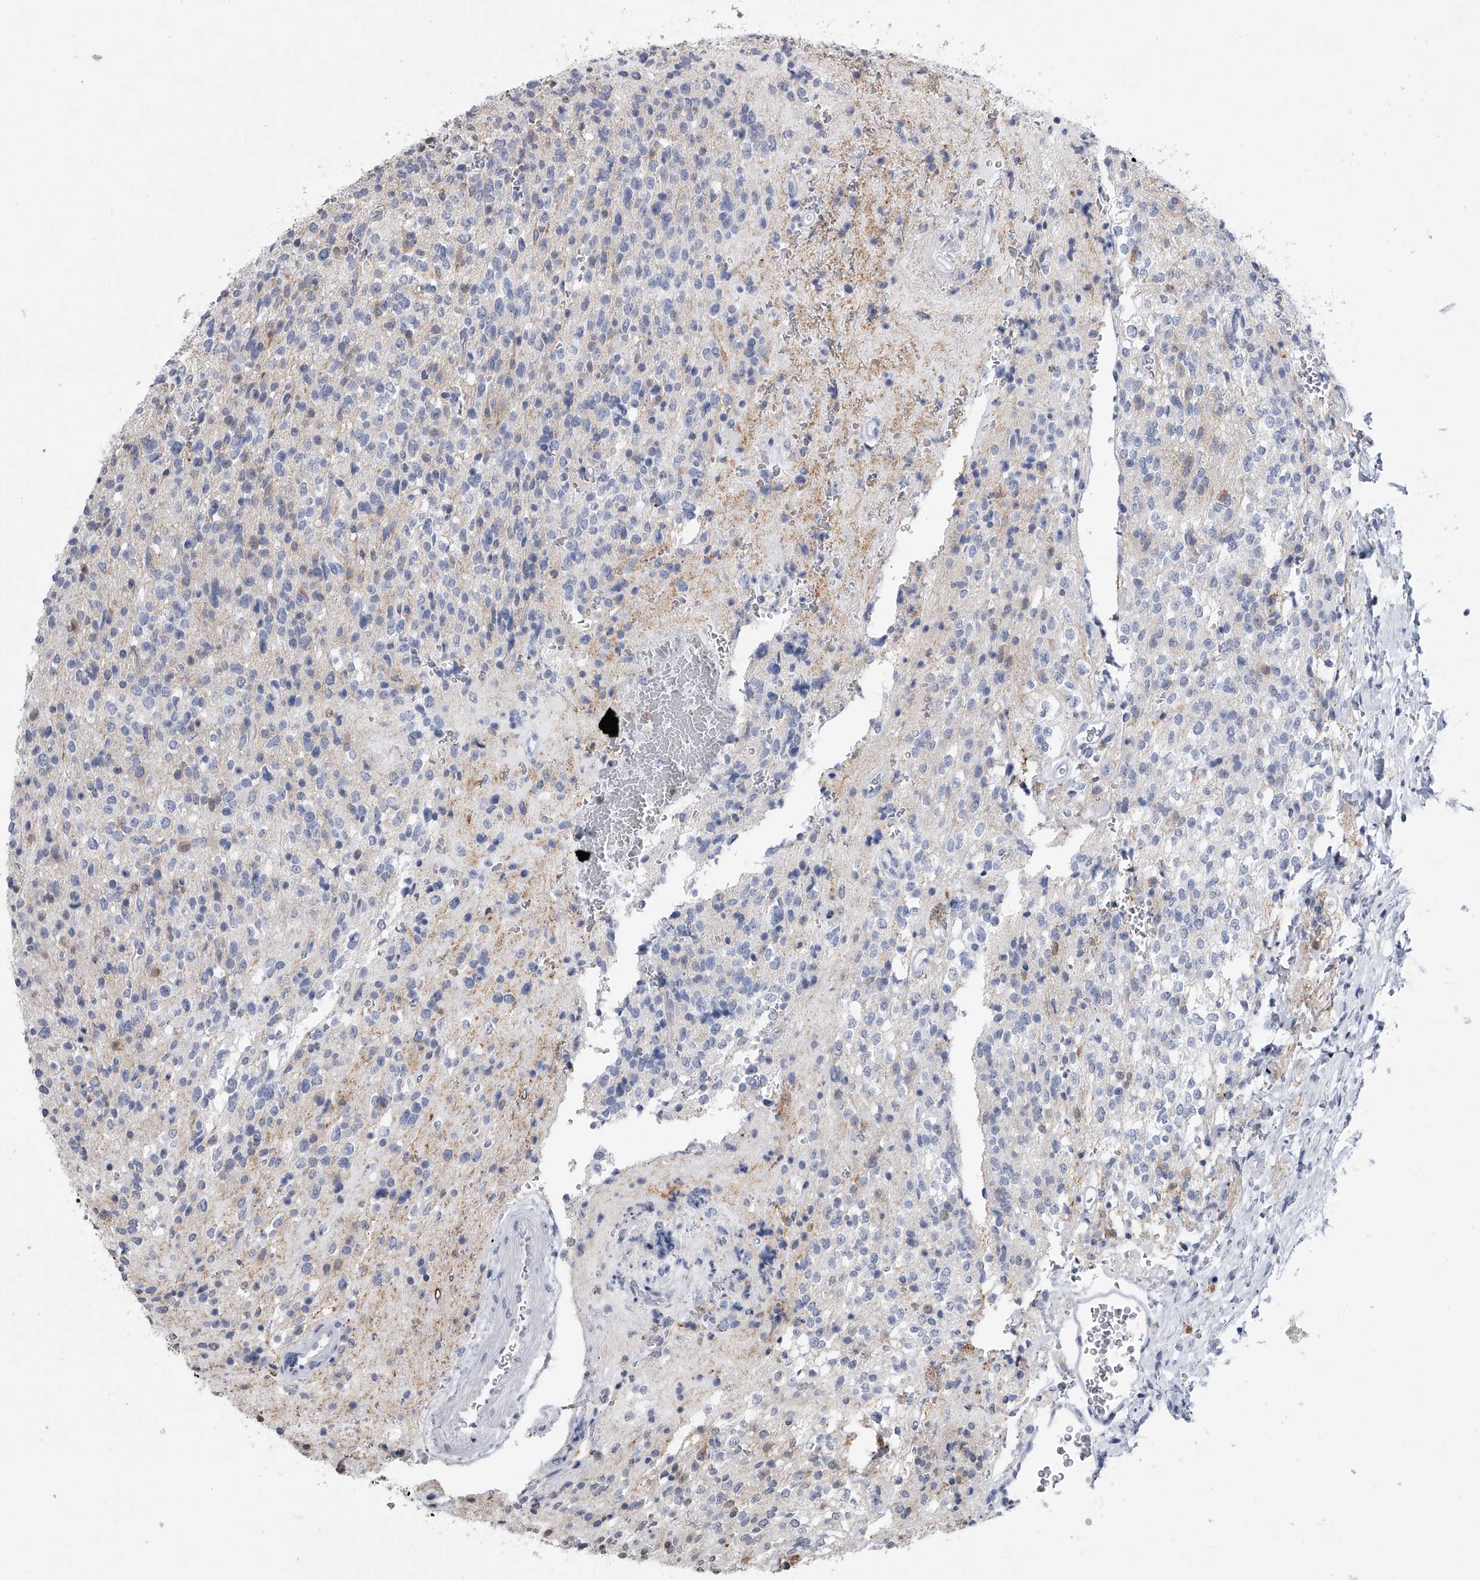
{"staining": {"intensity": "negative", "quantity": "none", "location": "none"}, "tissue": "glioma", "cell_type": "Tumor cells", "image_type": "cancer", "snomed": [{"axis": "morphology", "description": "Glioma, malignant, High grade"}, {"axis": "topography", "description": "Brain"}], "caption": "High magnification brightfield microscopy of glioma stained with DAB (3,3'-diaminobenzidine) (brown) and counterstained with hematoxylin (blue): tumor cells show no significant positivity. (DAB immunohistochemistry visualized using brightfield microscopy, high magnification).", "gene": "TASP1", "patient": {"sex": "male", "age": 34}}